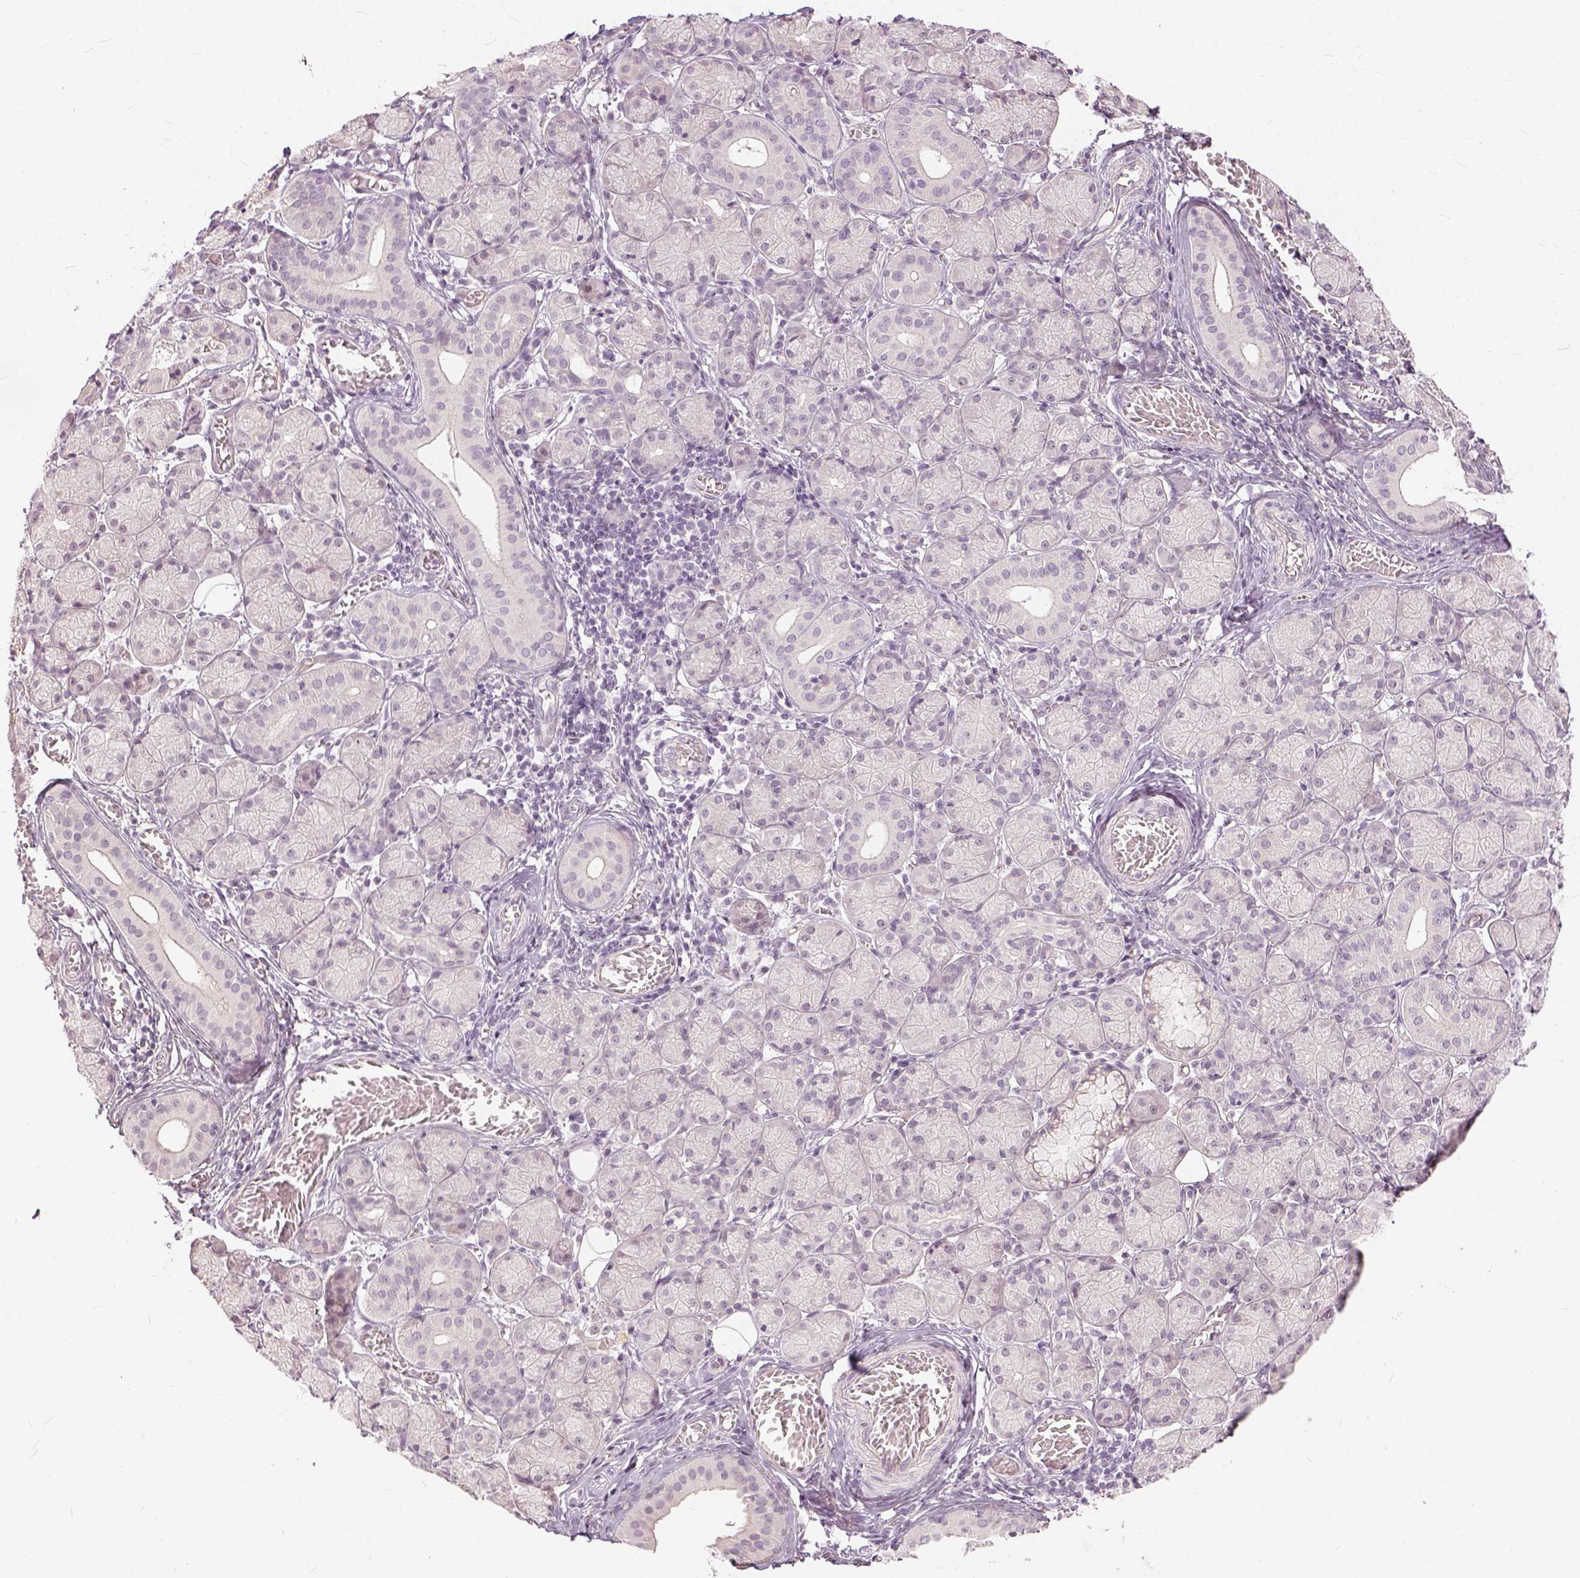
{"staining": {"intensity": "negative", "quantity": "none", "location": "none"}, "tissue": "salivary gland", "cell_type": "Glandular cells", "image_type": "normal", "snomed": [{"axis": "morphology", "description": "Normal tissue, NOS"}, {"axis": "topography", "description": "Salivary gland"}, {"axis": "topography", "description": "Peripheral nerve tissue"}], "caption": "Micrograph shows no protein expression in glandular cells of benign salivary gland.", "gene": "ANO2", "patient": {"sex": "female", "age": 24}}